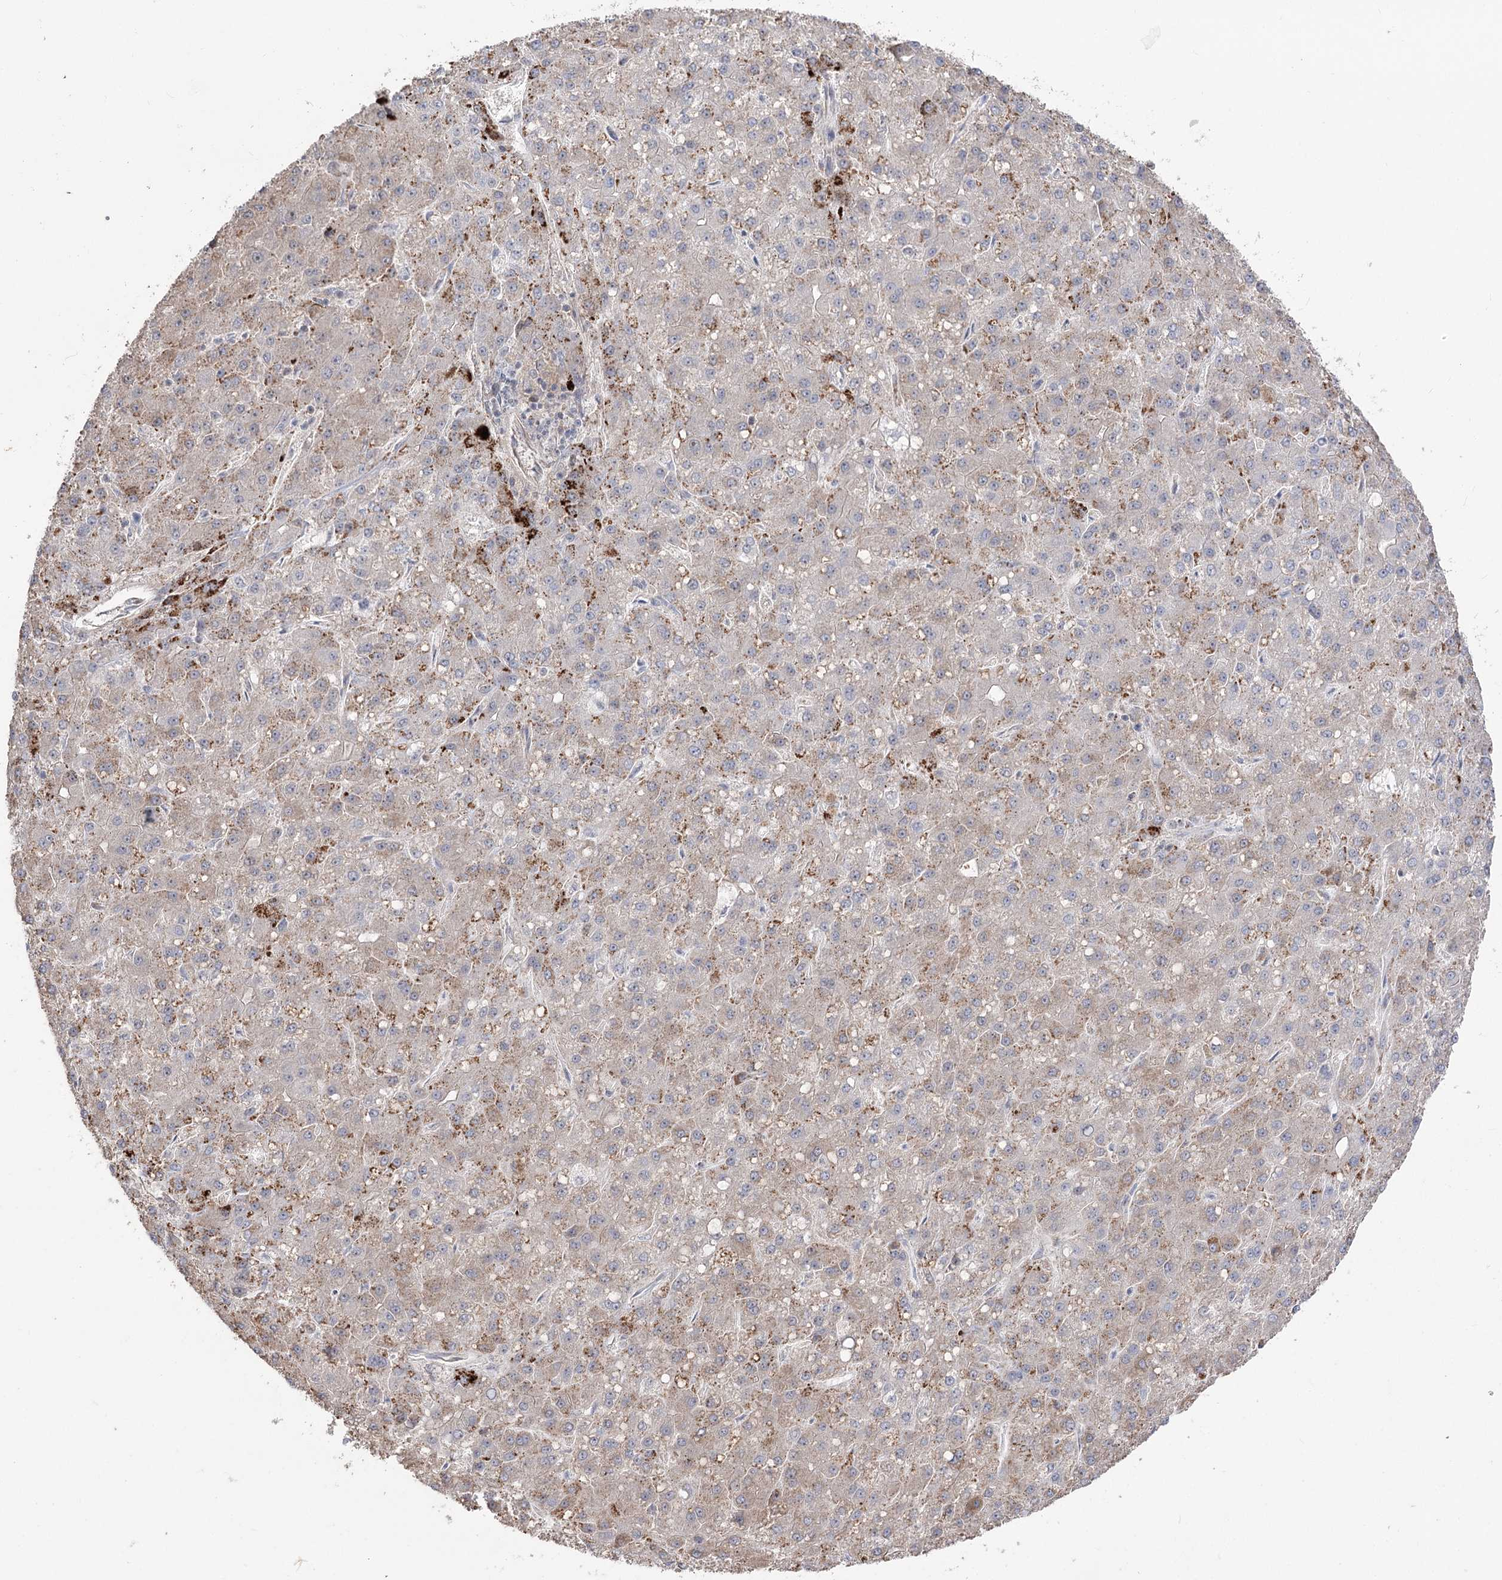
{"staining": {"intensity": "weak", "quantity": "25%-75%", "location": "cytoplasmic/membranous"}, "tissue": "liver cancer", "cell_type": "Tumor cells", "image_type": "cancer", "snomed": [{"axis": "morphology", "description": "Carcinoma, Hepatocellular, NOS"}, {"axis": "topography", "description": "Liver"}], "caption": "There is low levels of weak cytoplasmic/membranous staining in tumor cells of liver cancer, as demonstrated by immunohistochemical staining (brown color).", "gene": "ZSCAN23", "patient": {"sex": "male", "age": 67}}